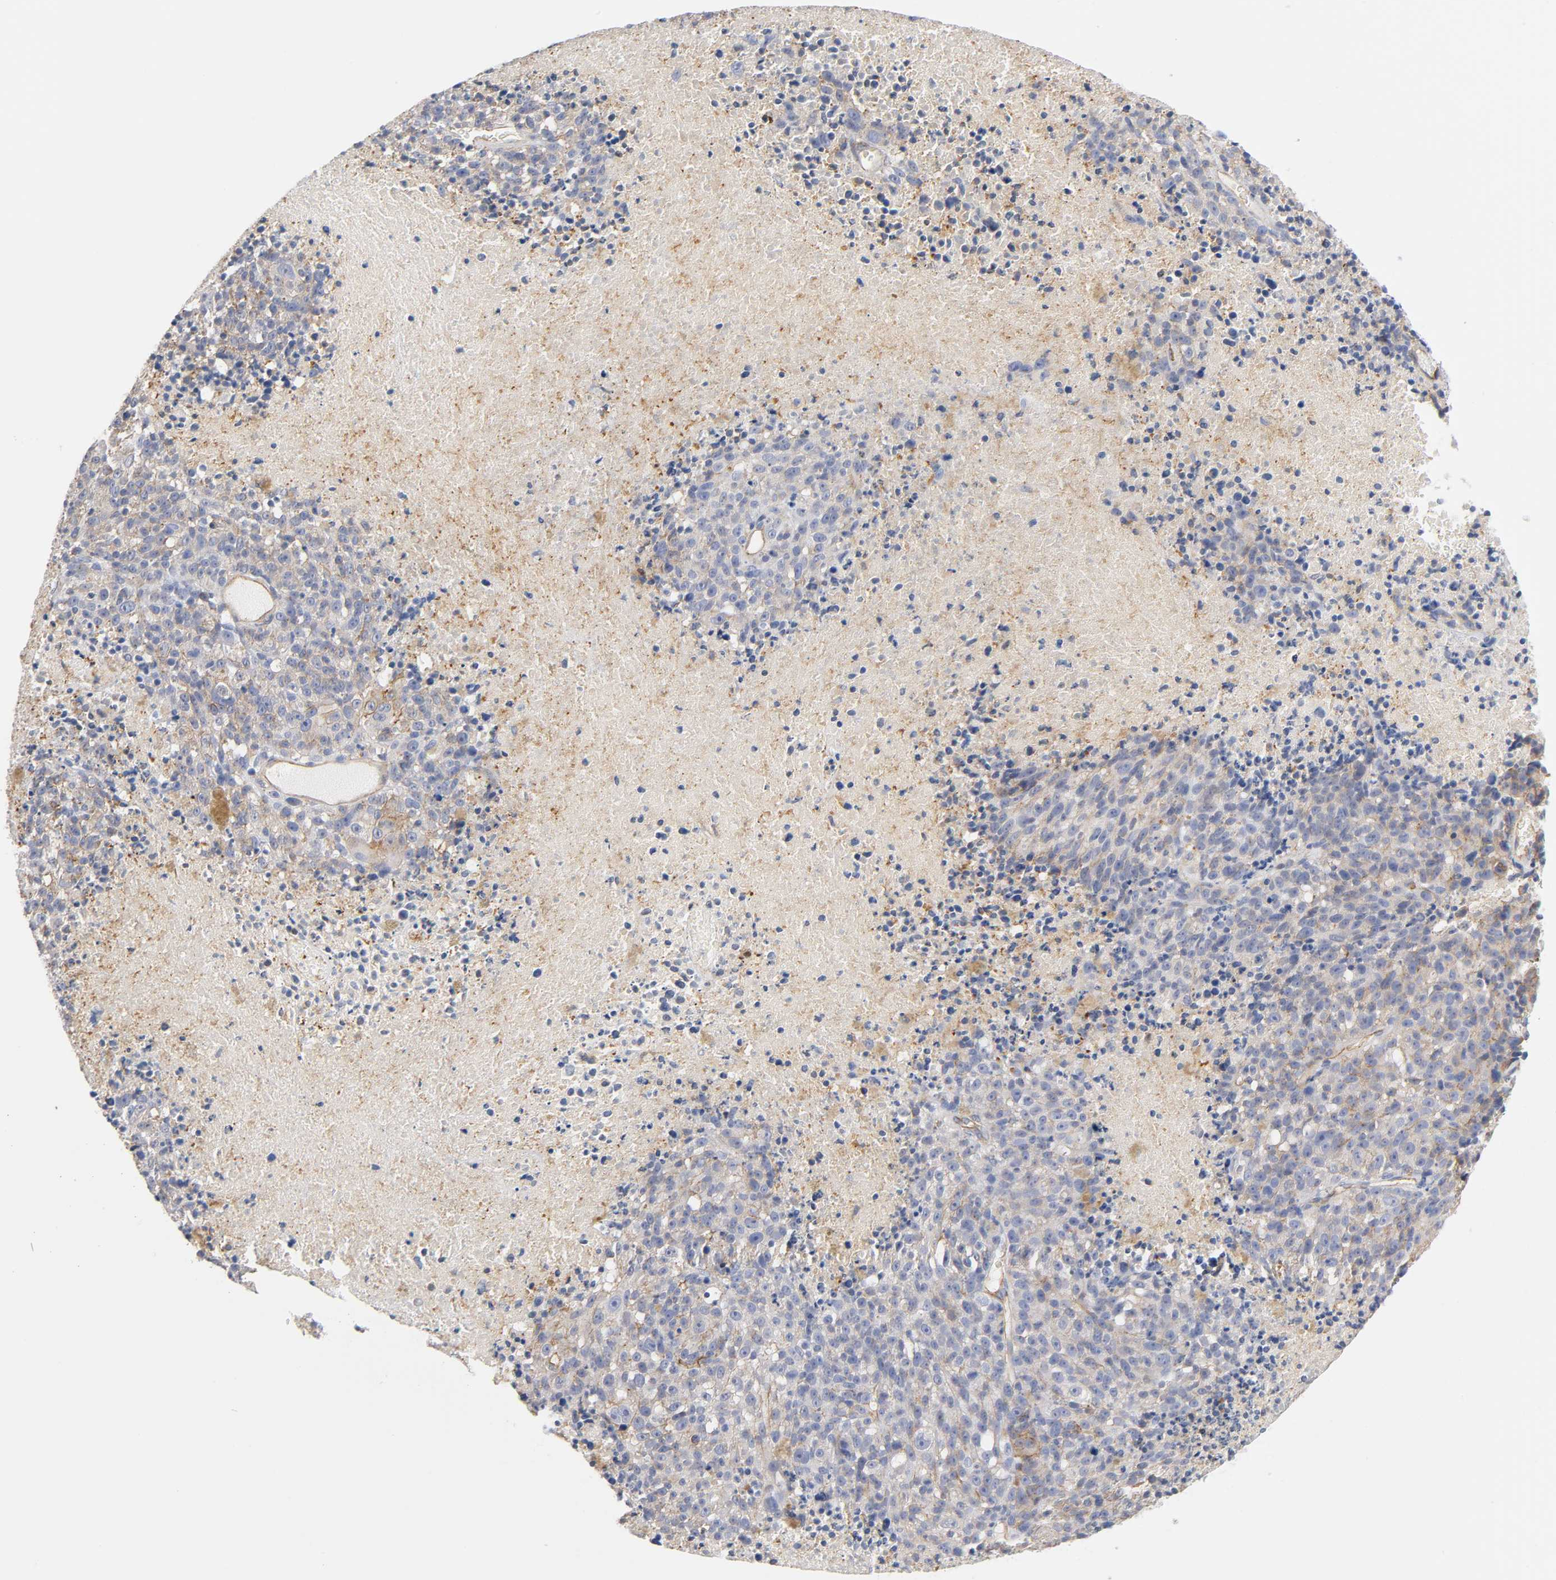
{"staining": {"intensity": "moderate", "quantity": "25%-75%", "location": "cytoplasmic/membranous"}, "tissue": "melanoma", "cell_type": "Tumor cells", "image_type": "cancer", "snomed": [{"axis": "morphology", "description": "Malignant melanoma, Metastatic site"}, {"axis": "topography", "description": "Cerebral cortex"}], "caption": "Human malignant melanoma (metastatic site) stained with a brown dye reveals moderate cytoplasmic/membranous positive staining in approximately 25%-75% of tumor cells.", "gene": "SPTAN1", "patient": {"sex": "female", "age": 52}}